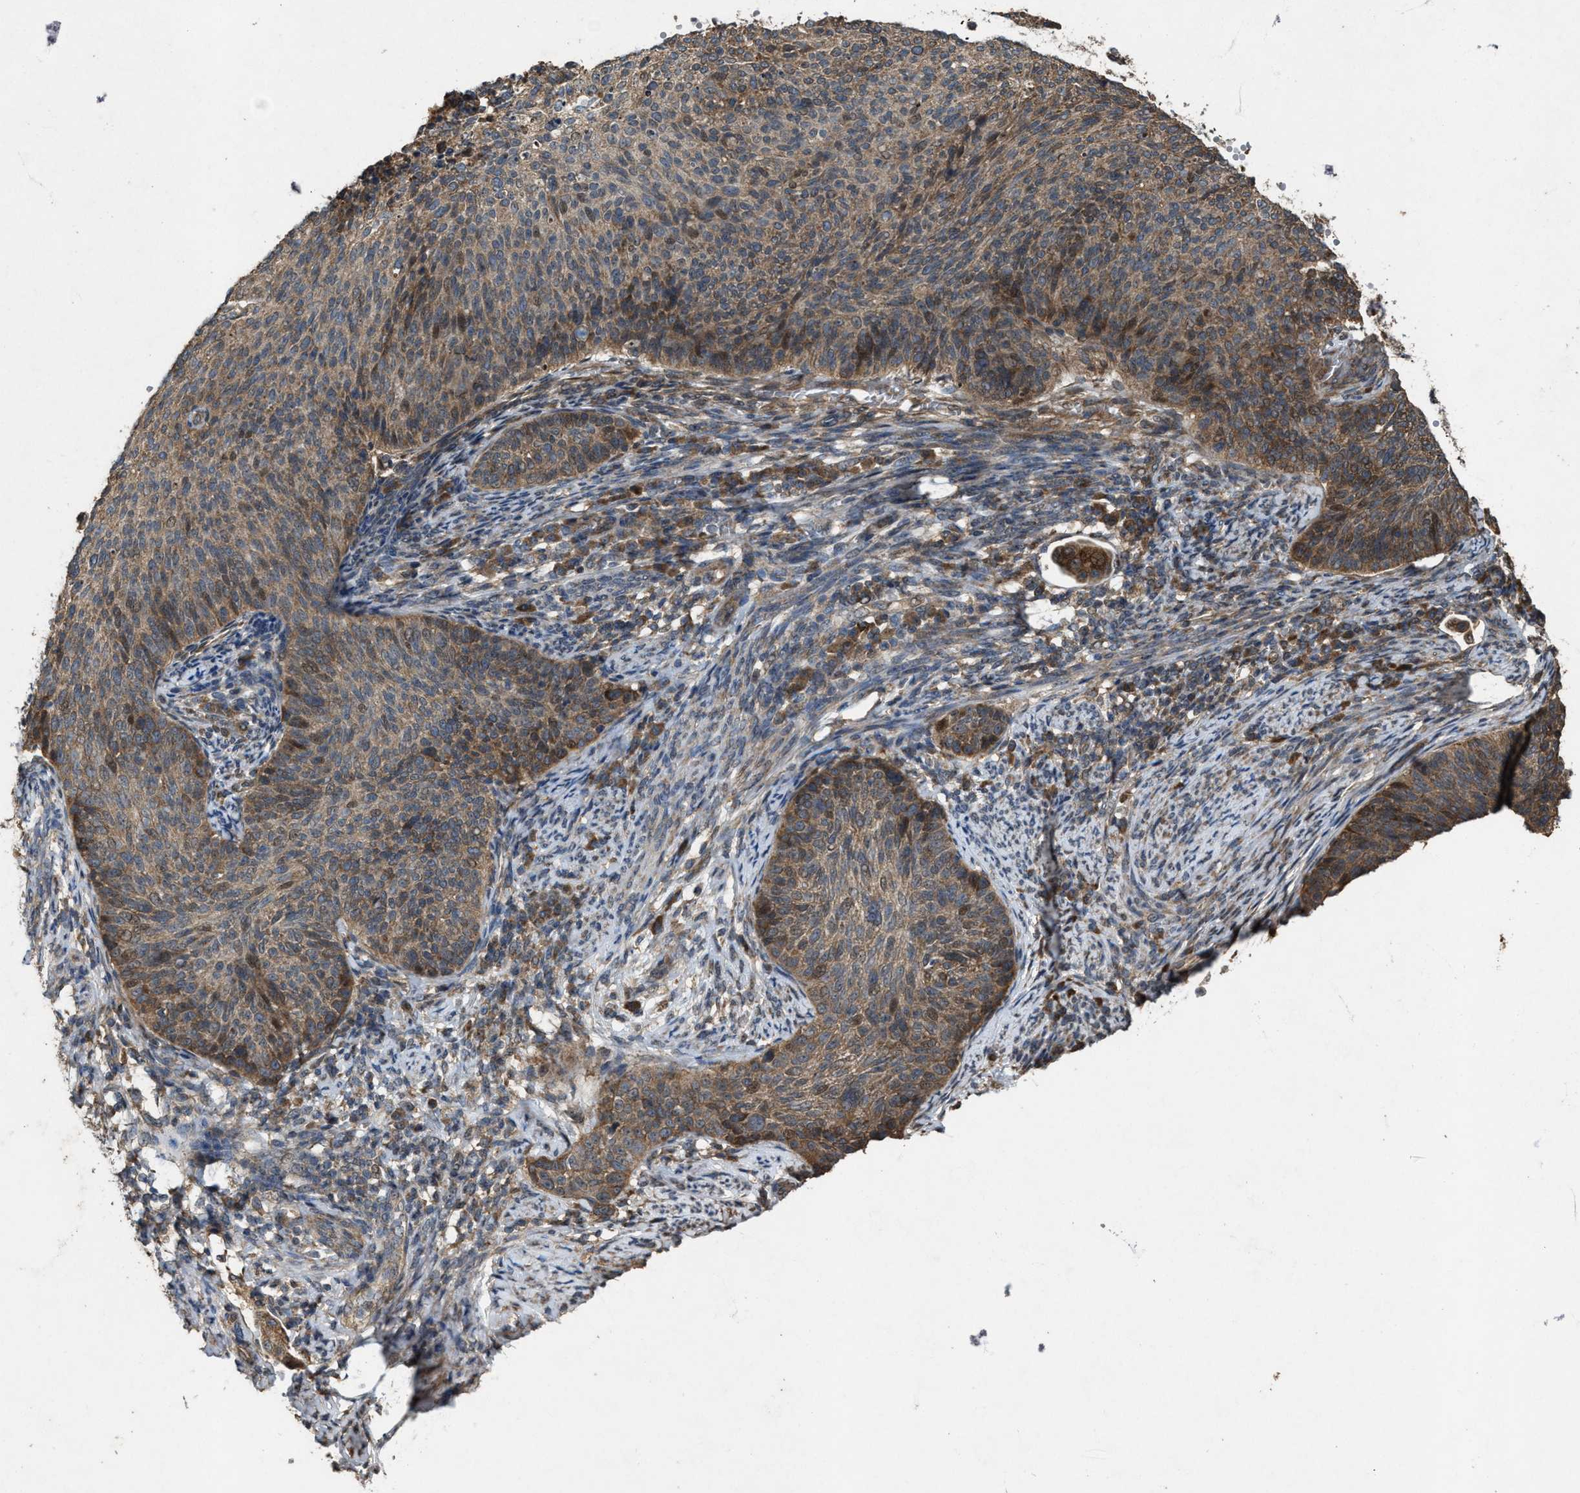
{"staining": {"intensity": "moderate", "quantity": ">75%", "location": "cytoplasmic/membranous"}, "tissue": "cervical cancer", "cell_type": "Tumor cells", "image_type": "cancer", "snomed": [{"axis": "morphology", "description": "Squamous cell carcinoma, NOS"}, {"axis": "topography", "description": "Cervix"}], "caption": "The image shows a brown stain indicating the presence of a protein in the cytoplasmic/membranous of tumor cells in squamous cell carcinoma (cervical).", "gene": "PDP2", "patient": {"sex": "female", "age": 70}}